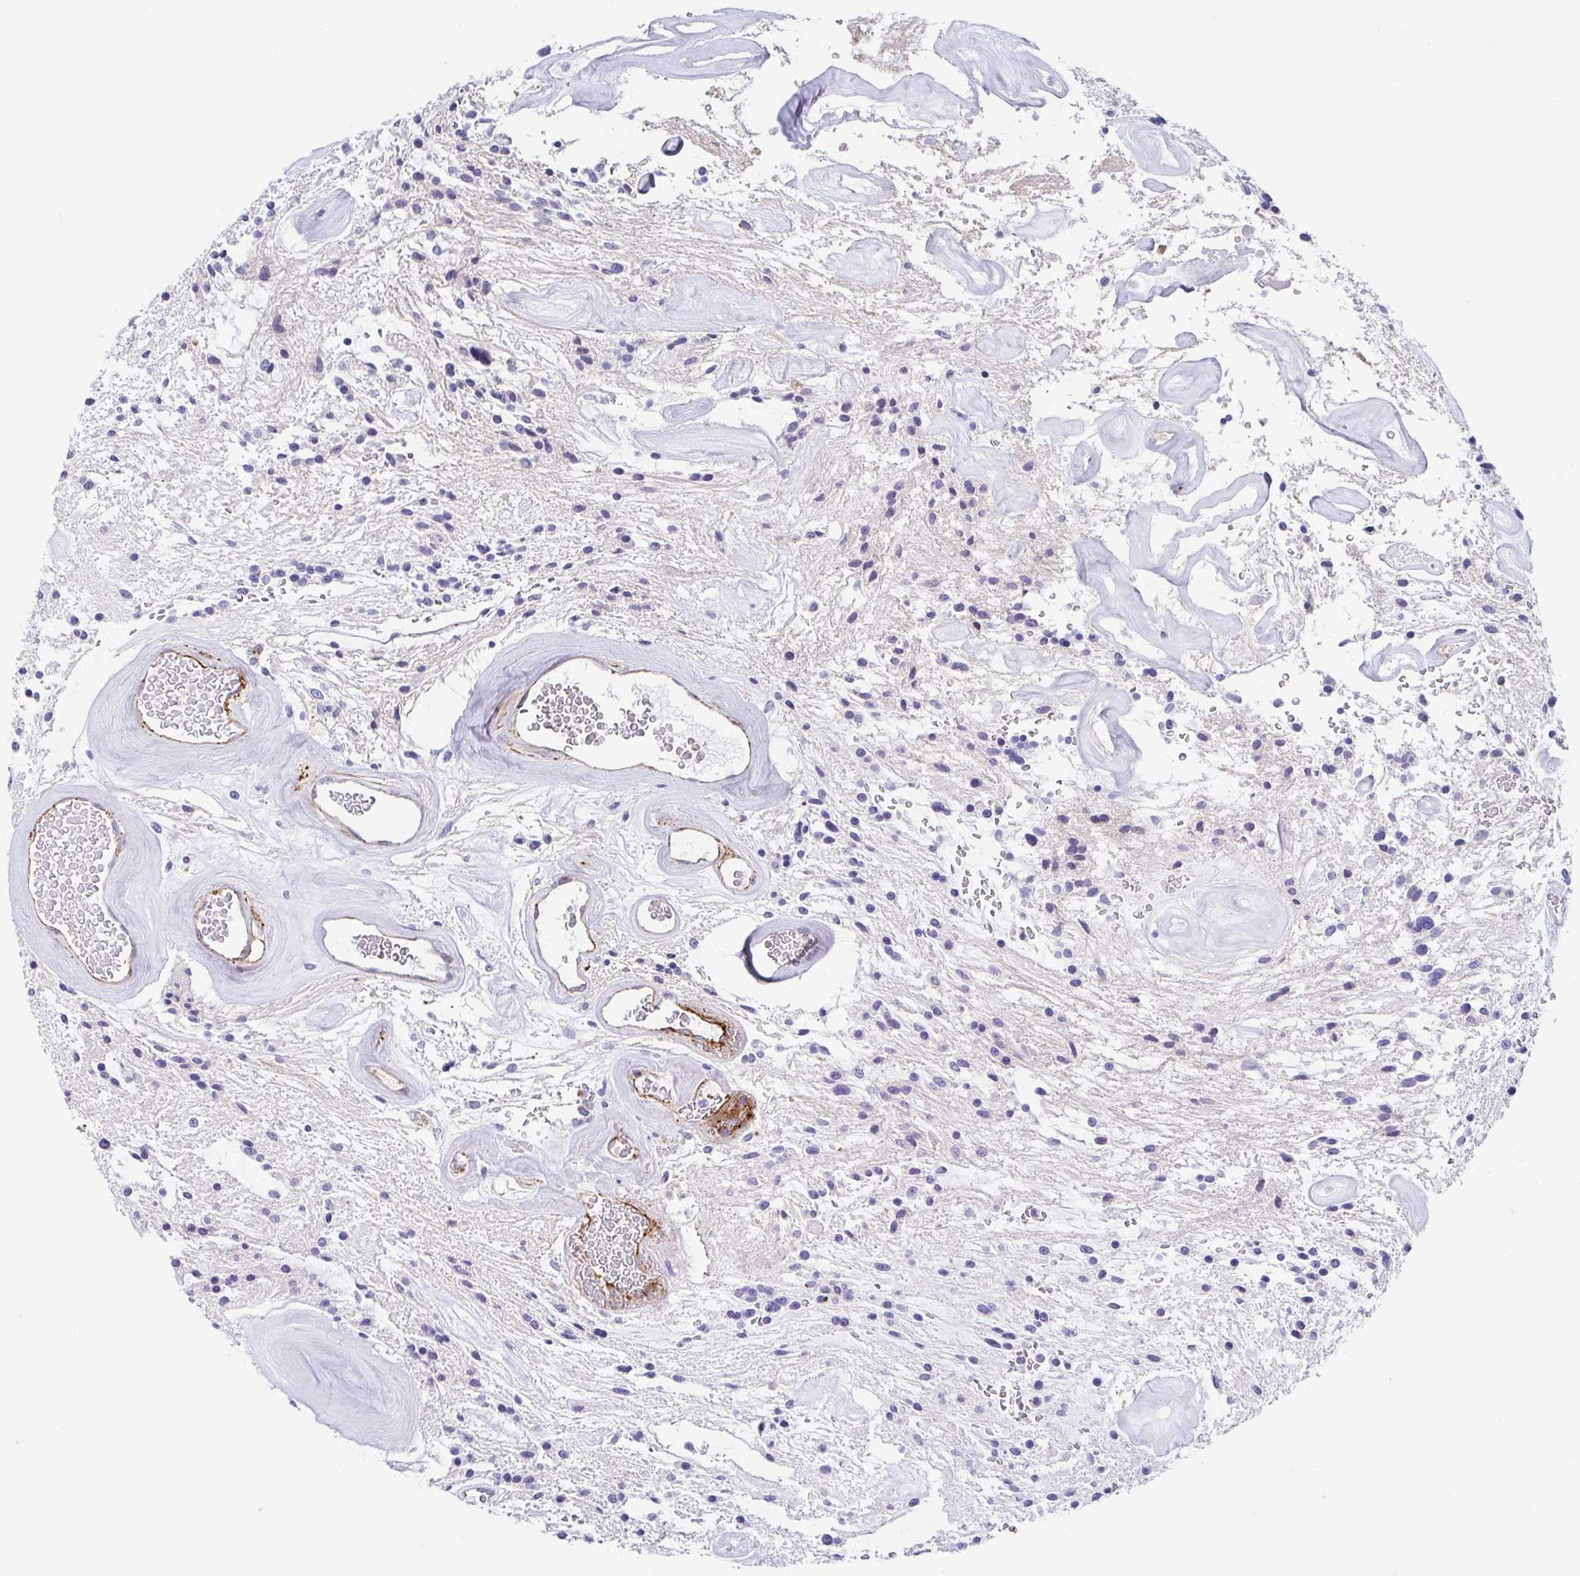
{"staining": {"intensity": "negative", "quantity": "none", "location": "none"}, "tissue": "glioma", "cell_type": "Tumor cells", "image_type": "cancer", "snomed": [{"axis": "morphology", "description": "Glioma, malignant, Low grade"}, {"axis": "topography", "description": "Cerebellum"}], "caption": "An immunohistochemistry micrograph of glioma is shown. There is no staining in tumor cells of glioma.", "gene": "TRAM2", "patient": {"sex": "female", "age": 14}}